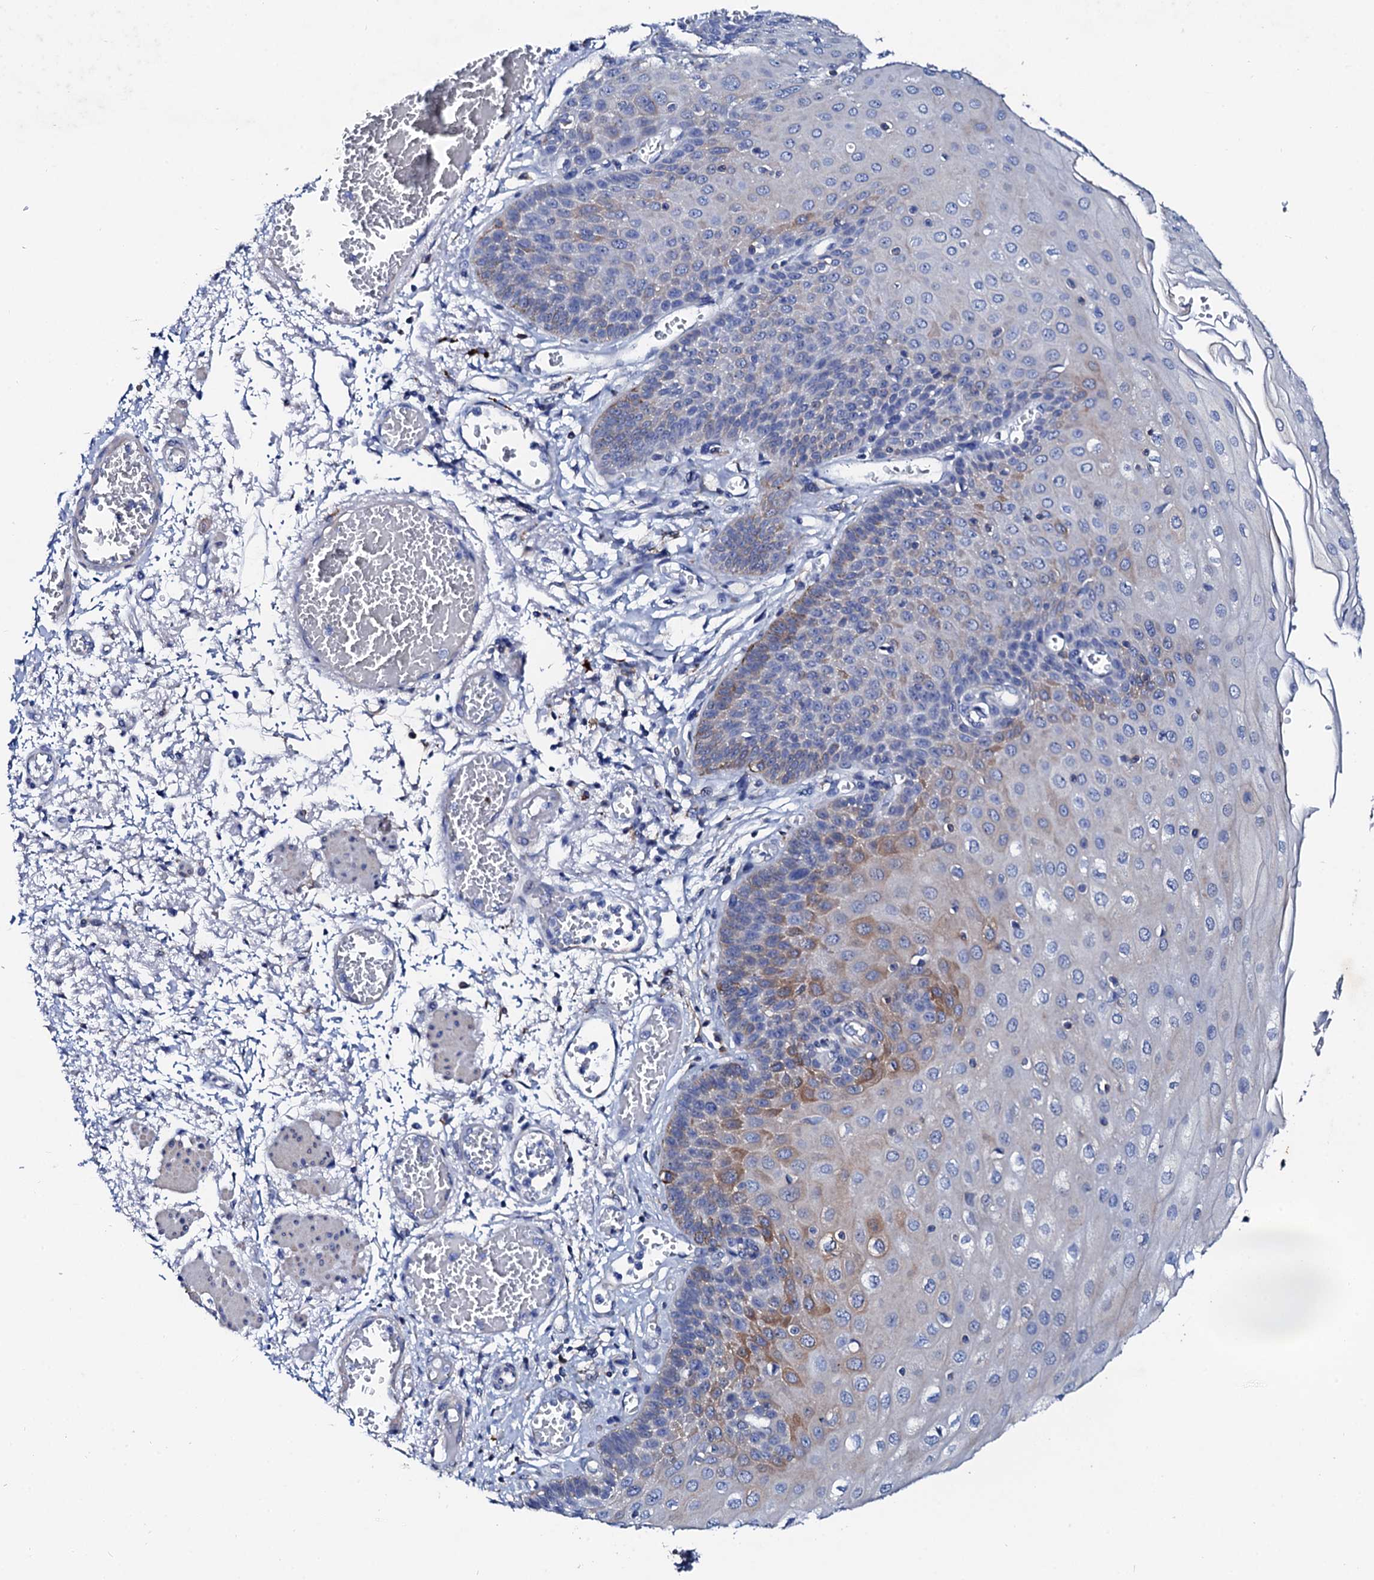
{"staining": {"intensity": "weak", "quantity": "<25%", "location": "cytoplasmic/membranous"}, "tissue": "esophagus", "cell_type": "Squamous epithelial cells", "image_type": "normal", "snomed": [{"axis": "morphology", "description": "Normal tissue, NOS"}, {"axis": "topography", "description": "Esophagus"}], "caption": "Immunohistochemical staining of benign esophagus demonstrates no significant positivity in squamous epithelial cells.", "gene": "GLB1L3", "patient": {"sex": "male", "age": 81}}